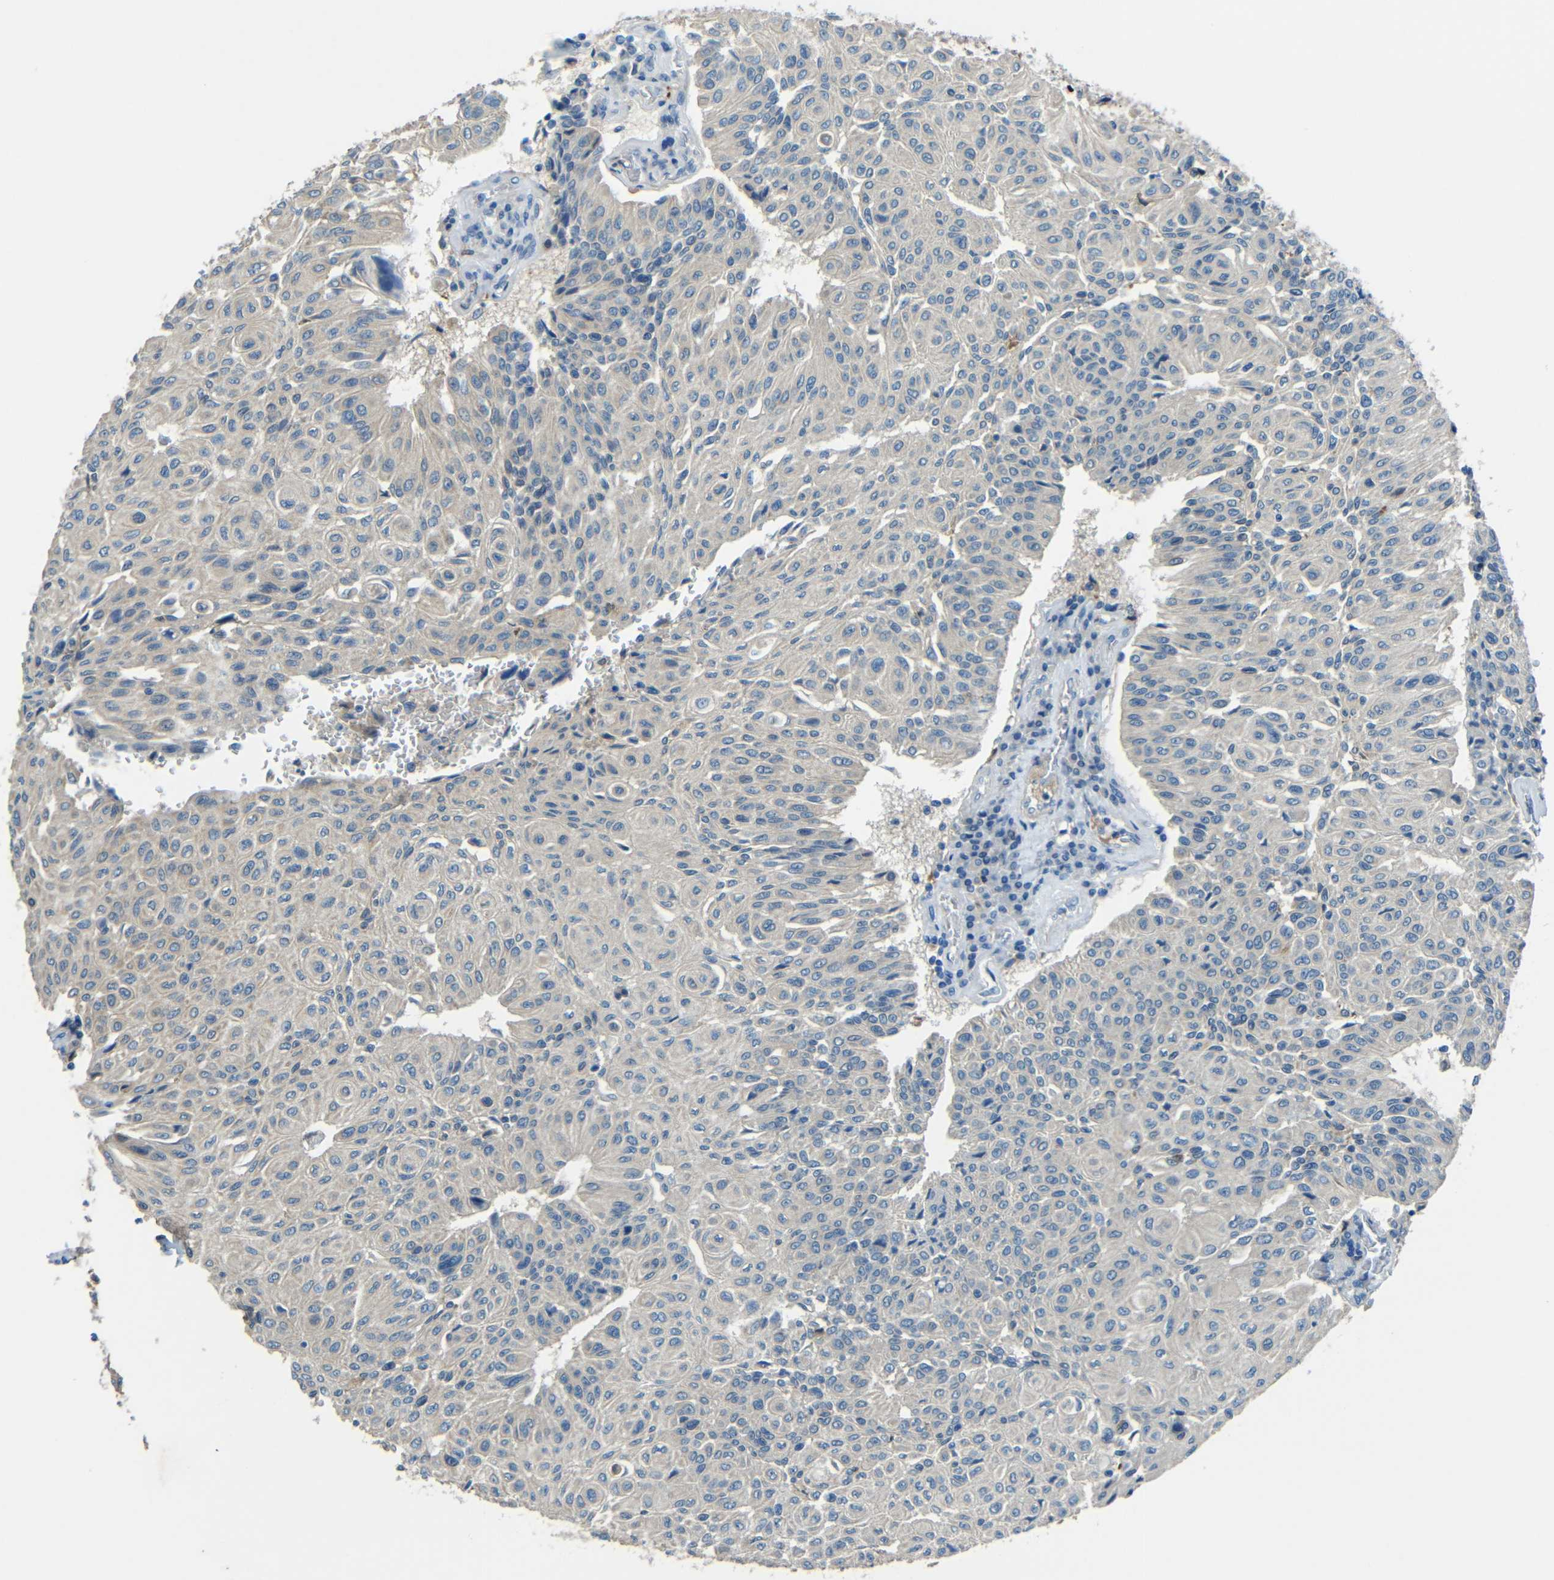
{"staining": {"intensity": "negative", "quantity": "none", "location": "none"}, "tissue": "urothelial cancer", "cell_type": "Tumor cells", "image_type": "cancer", "snomed": [{"axis": "morphology", "description": "Urothelial carcinoma, High grade"}, {"axis": "topography", "description": "Urinary bladder"}], "caption": "This histopathology image is of high-grade urothelial carcinoma stained with immunohistochemistry to label a protein in brown with the nuclei are counter-stained blue. There is no positivity in tumor cells.", "gene": "CYP26B1", "patient": {"sex": "male", "age": 66}}